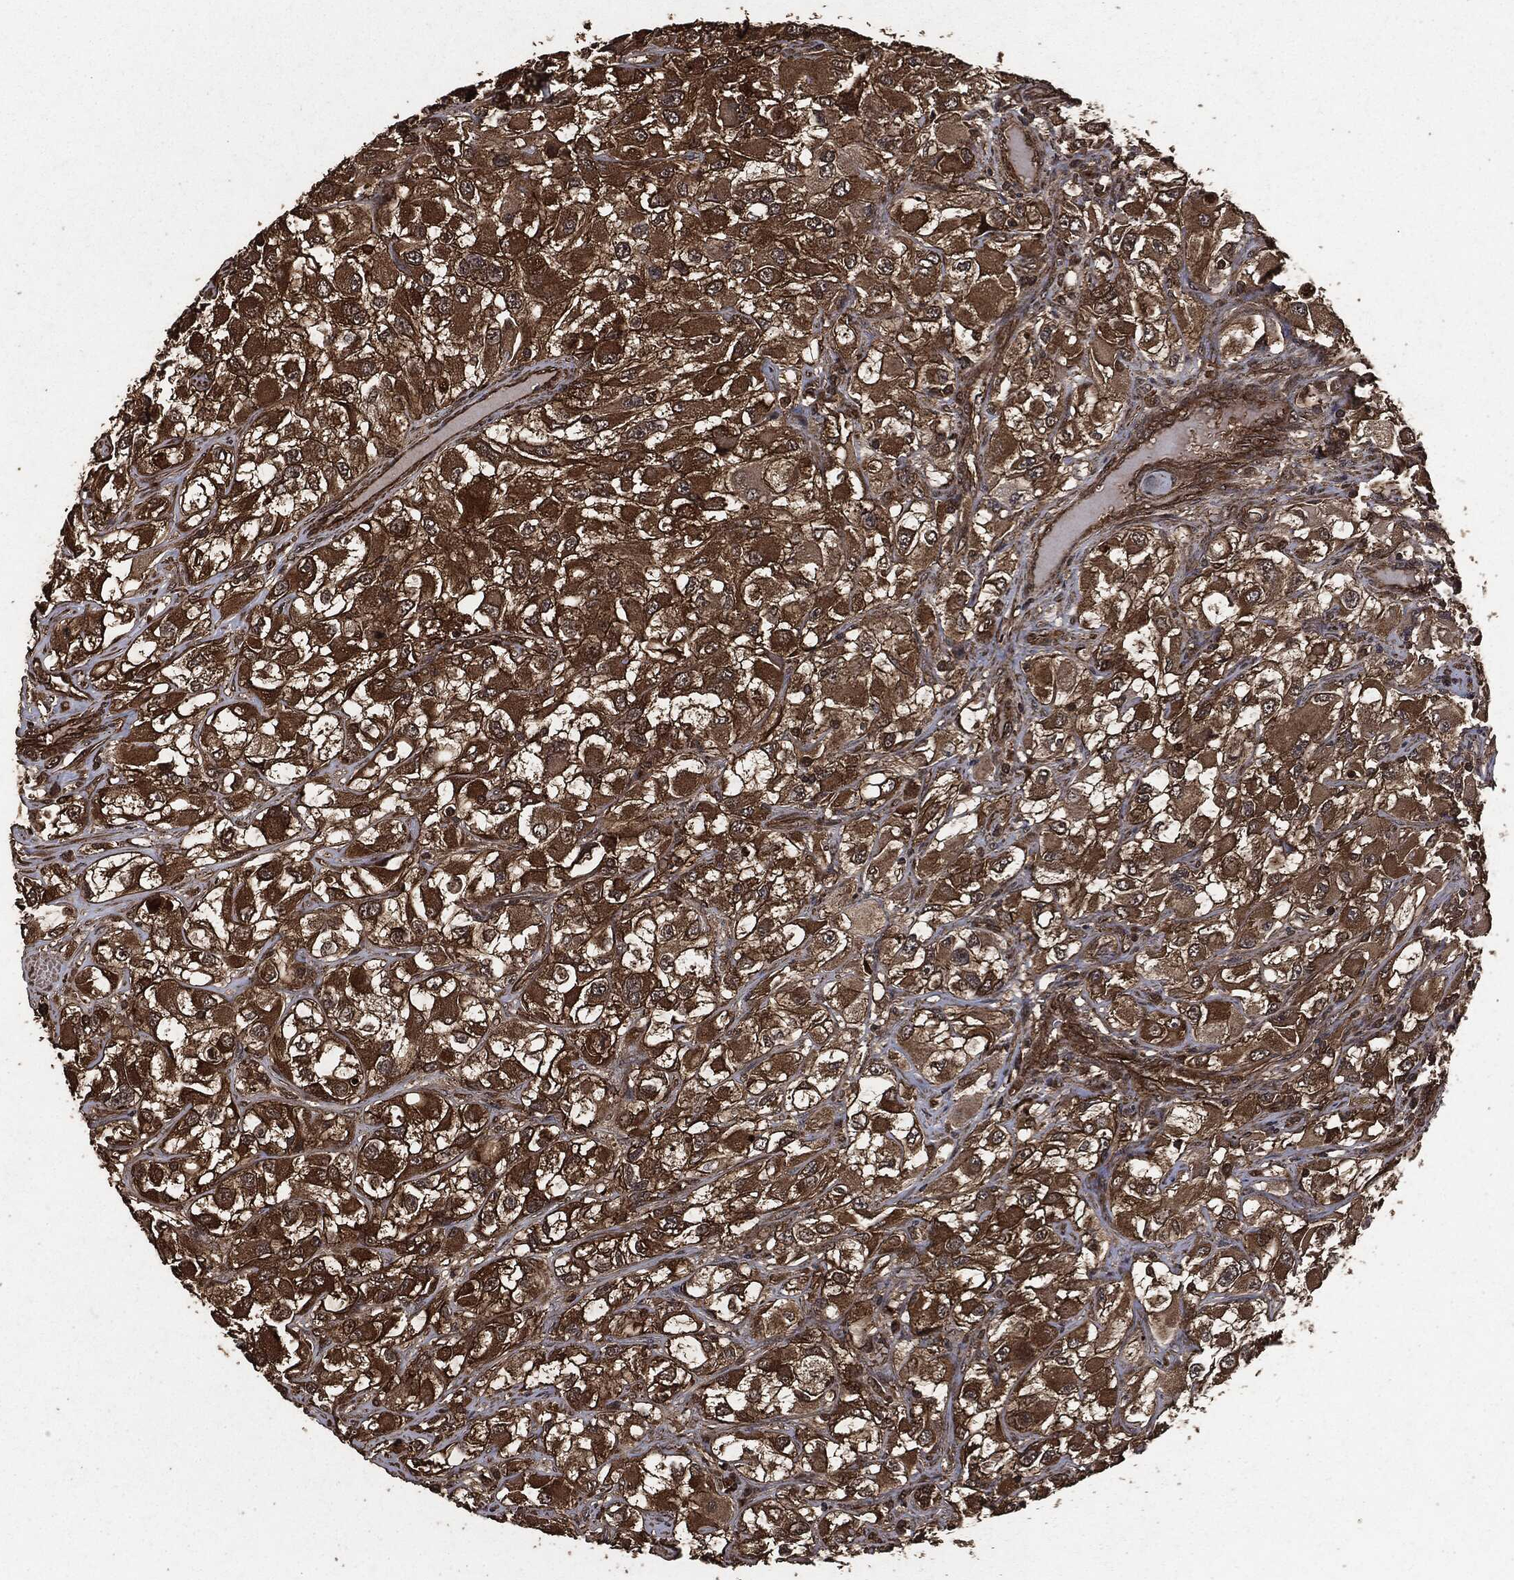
{"staining": {"intensity": "strong", "quantity": "25%-75%", "location": "cytoplasmic/membranous"}, "tissue": "renal cancer", "cell_type": "Tumor cells", "image_type": "cancer", "snomed": [{"axis": "morphology", "description": "Adenocarcinoma, NOS"}, {"axis": "topography", "description": "Kidney"}], "caption": "This histopathology image displays immunohistochemistry (IHC) staining of human renal cancer, with high strong cytoplasmic/membranous staining in about 25%-75% of tumor cells.", "gene": "HRAS", "patient": {"sex": "female", "age": 52}}